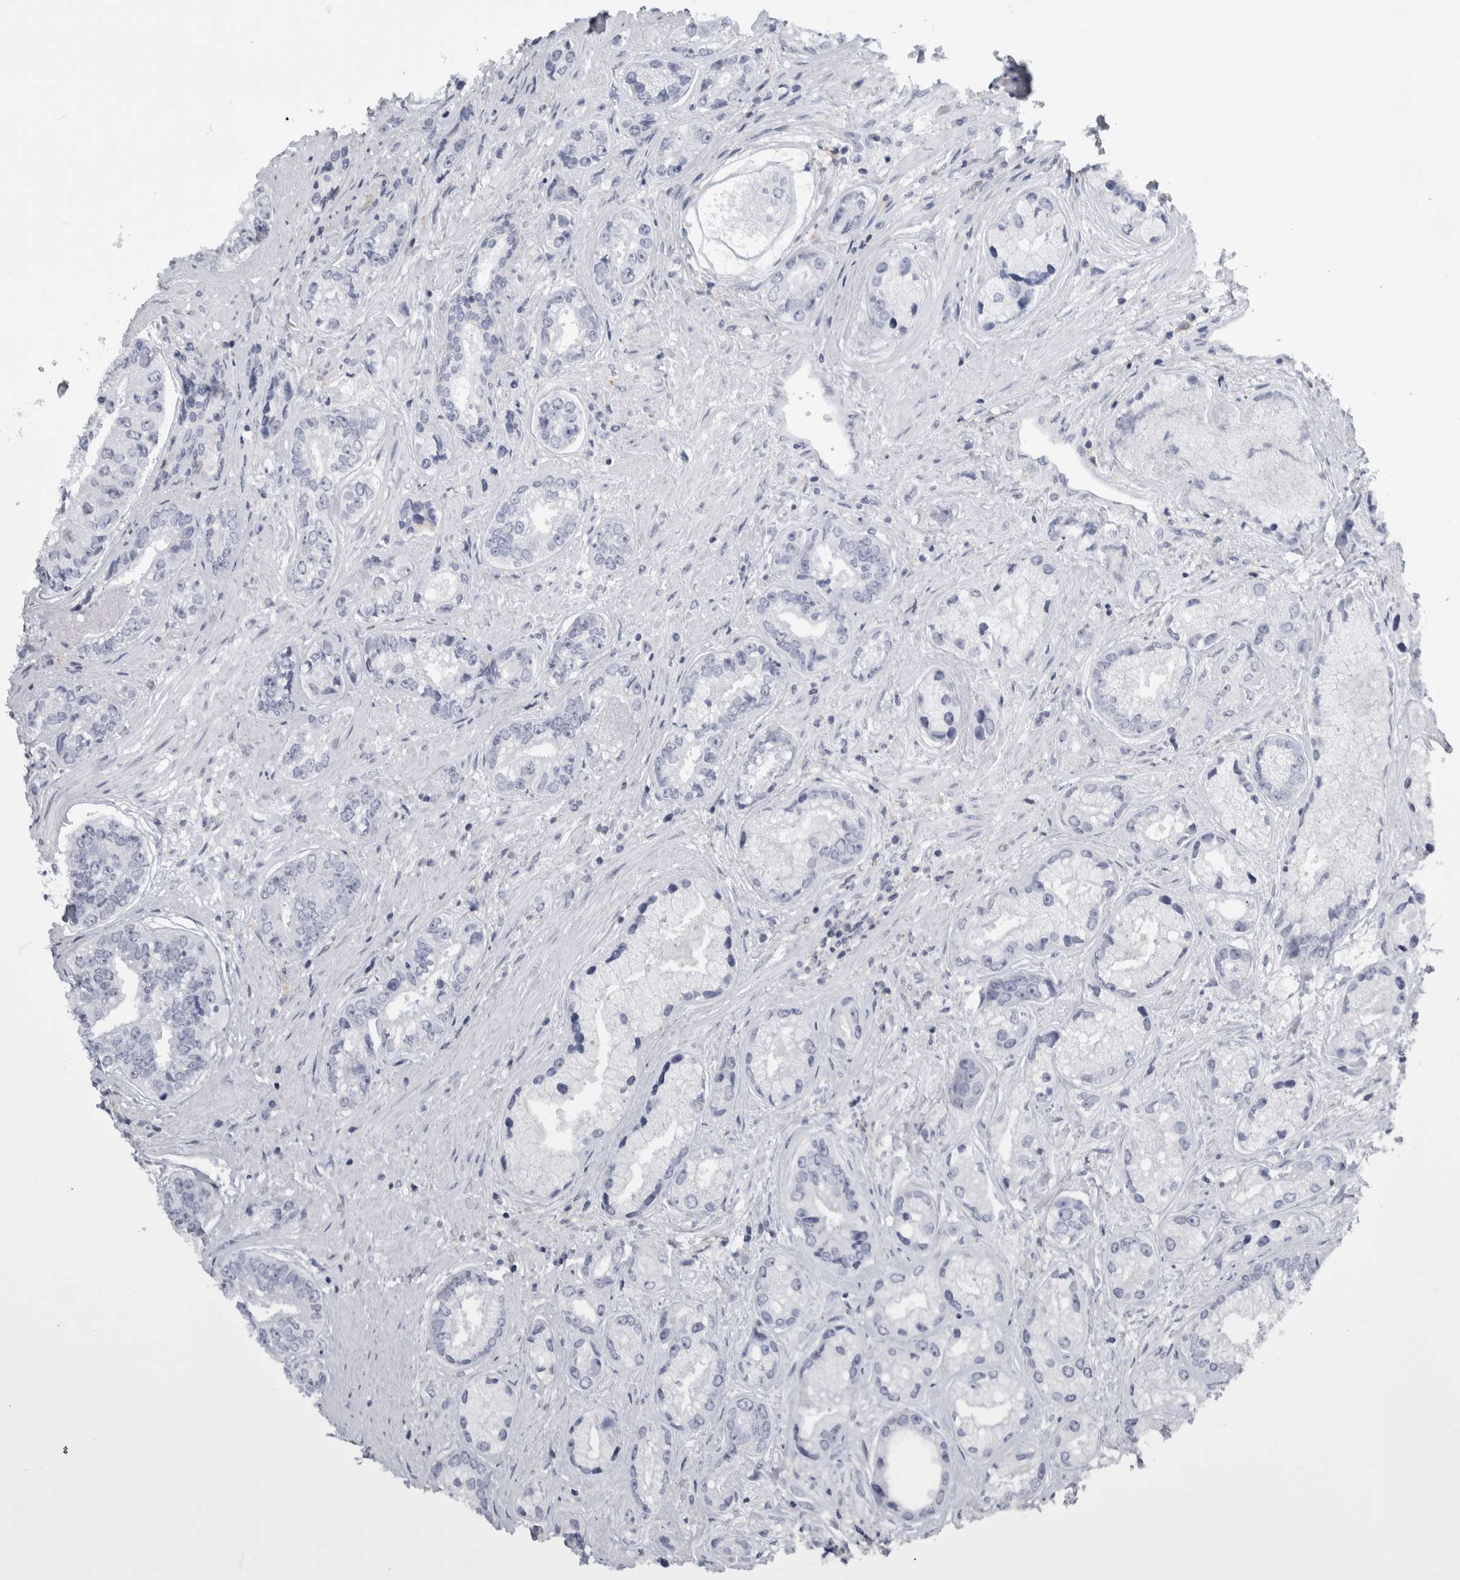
{"staining": {"intensity": "negative", "quantity": "none", "location": "none"}, "tissue": "prostate cancer", "cell_type": "Tumor cells", "image_type": "cancer", "snomed": [{"axis": "morphology", "description": "Adenocarcinoma, High grade"}, {"axis": "topography", "description": "Prostate"}], "caption": "An image of human high-grade adenocarcinoma (prostate) is negative for staining in tumor cells.", "gene": "SKAP2", "patient": {"sex": "male", "age": 61}}